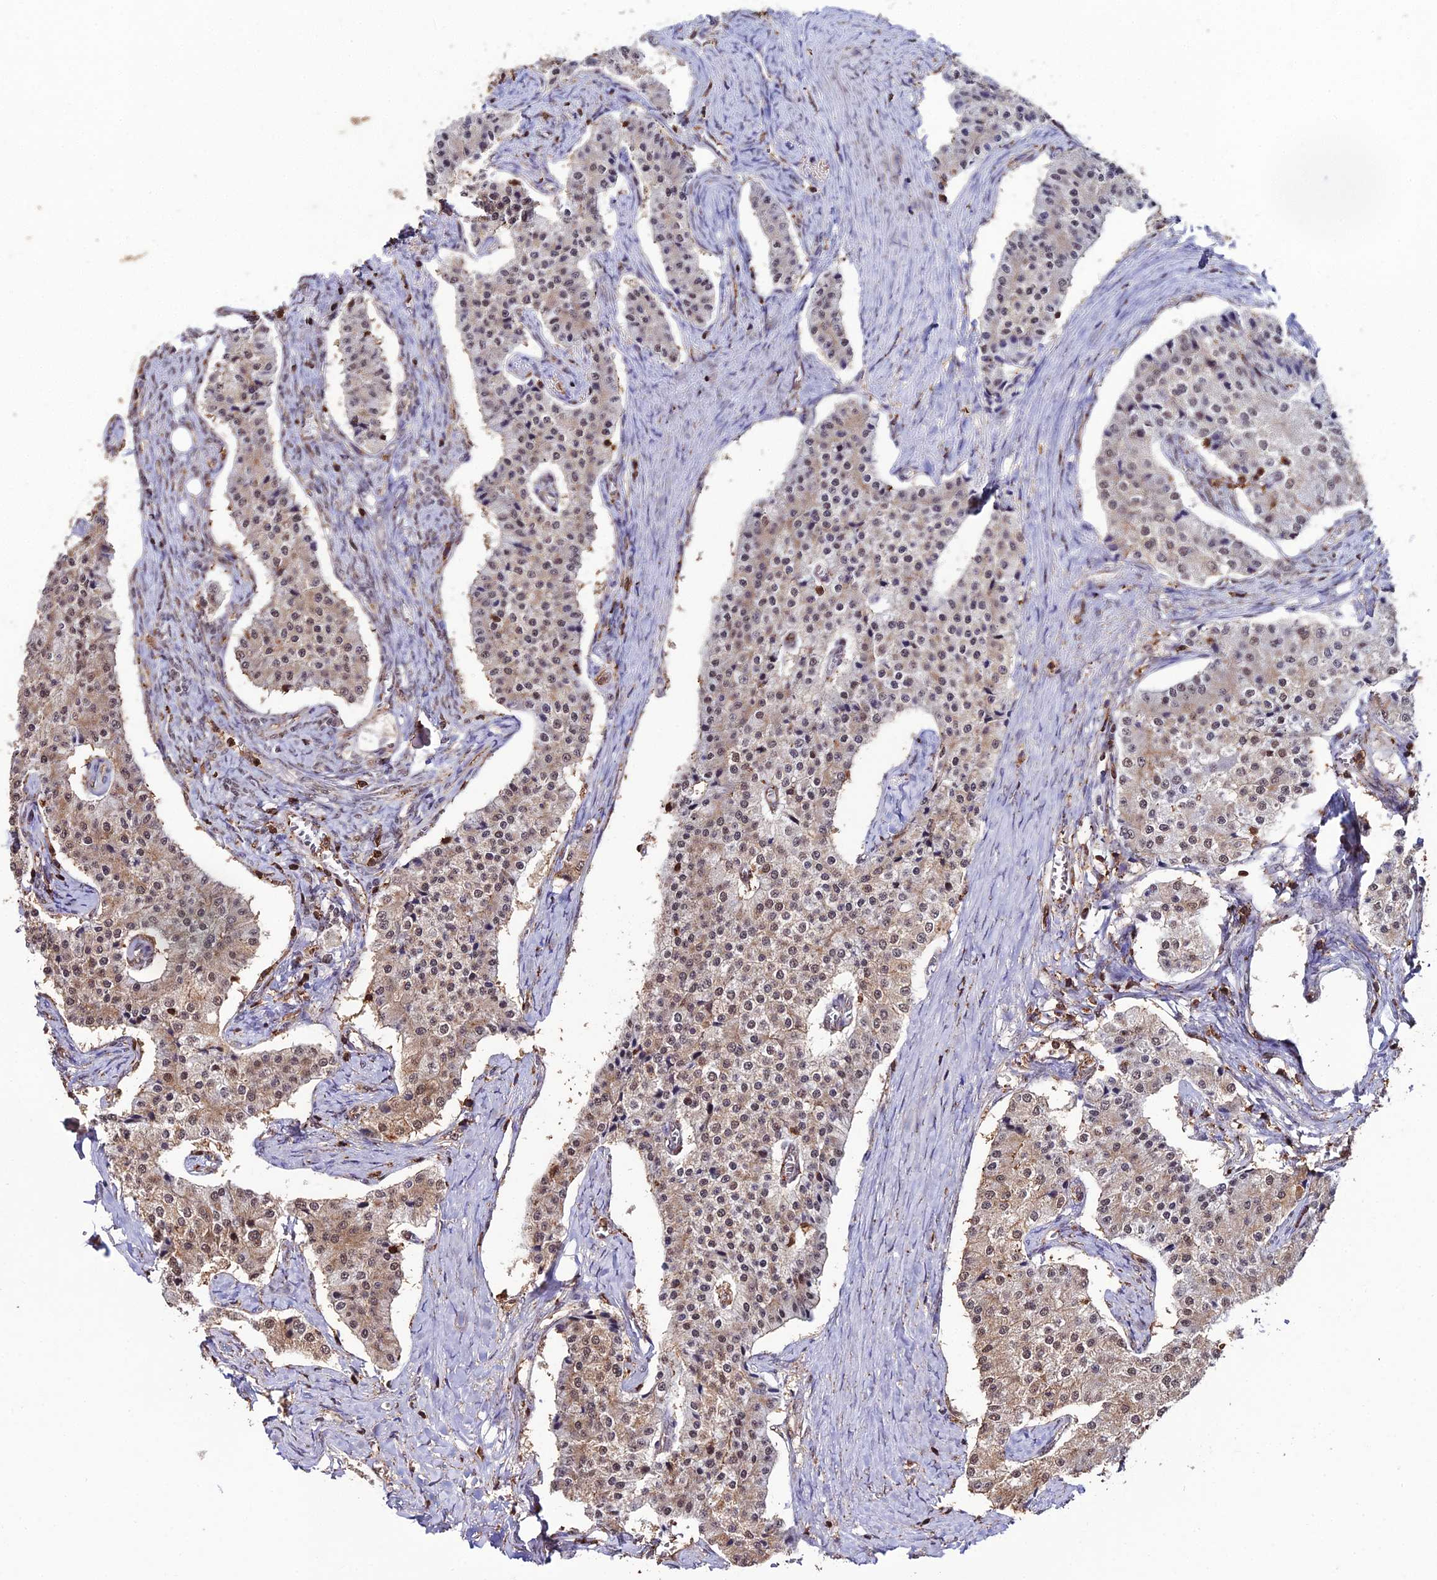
{"staining": {"intensity": "moderate", "quantity": ">75%", "location": "cytoplasmic/membranous,nuclear"}, "tissue": "carcinoid", "cell_type": "Tumor cells", "image_type": "cancer", "snomed": [{"axis": "morphology", "description": "Carcinoid, malignant, NOS"}, {"axis": "topography", "description": "Colon"}], "caption": "Immunohistochemistry (IHC) micrograph of neoplastic tissue: carcinoid stained using immunohistochemistry reveals medium levels of moderate protein expression localized specifically in the cytoplasmic/membranous and nuclear of tumor cells, appearing as a cytoplasmic/membranous and nuclear brown color.", "gene": "PPP4C", "patient": {"sex": "female", "age": 52}}